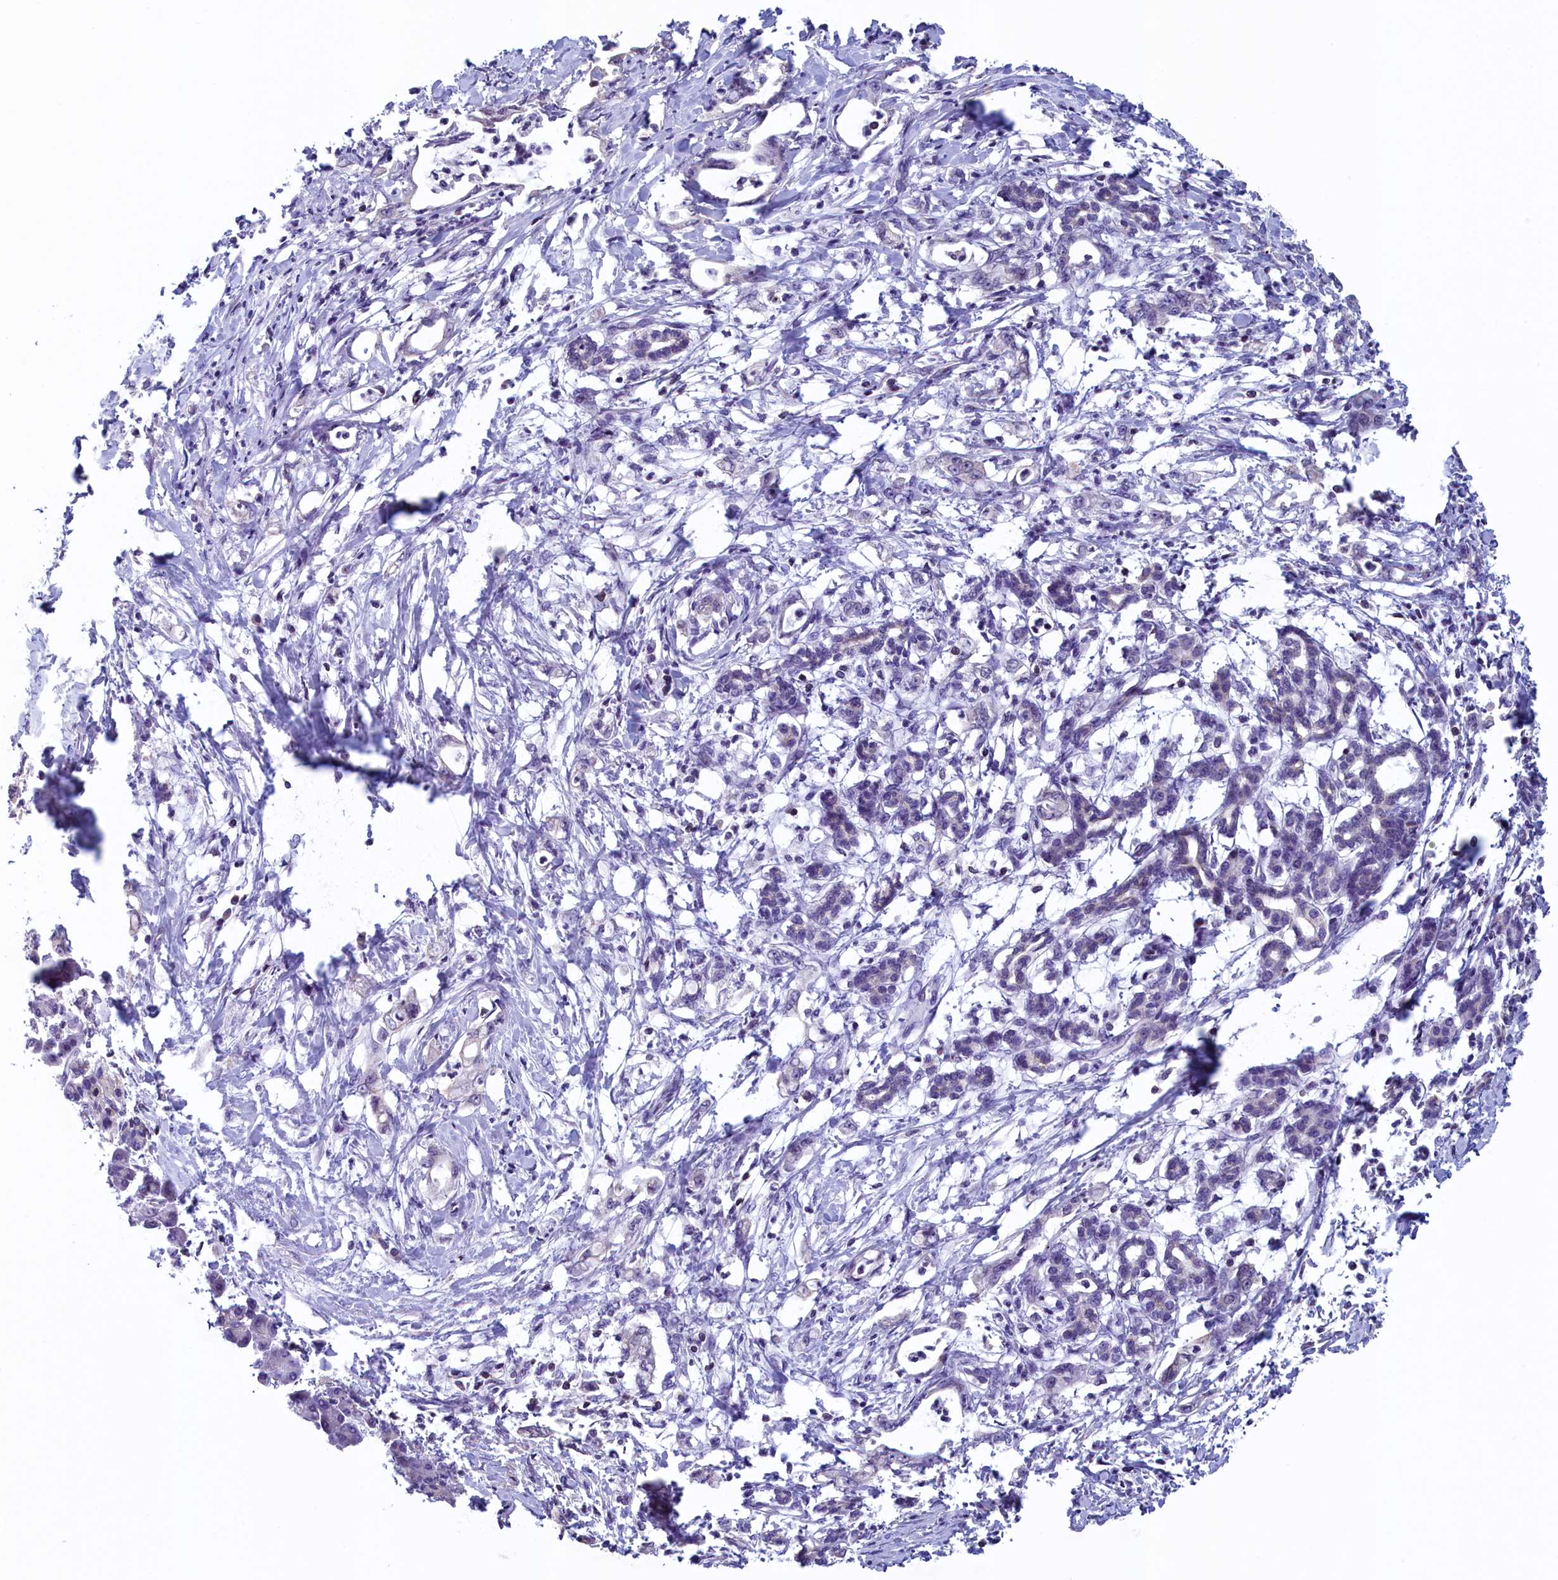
{"staining": {"intensity": "negative", "quantity": "none", "location": "none"}, "tissue": "pancreatic cancer", "cell_type": "Tumor cells", "image_type": "cancer", "snomed": [{"axis": "morphology", "description": "Adenocarcinoma, NOS"}, {"axis": "topography", "description": "Pancreas"}], "caption": "Tumor cells are negative for brown protein staining in adenocarcinoma (pancreatic).", "gene": "TRAF3IP3", "patient": {"sex": "female", "age": 55}}